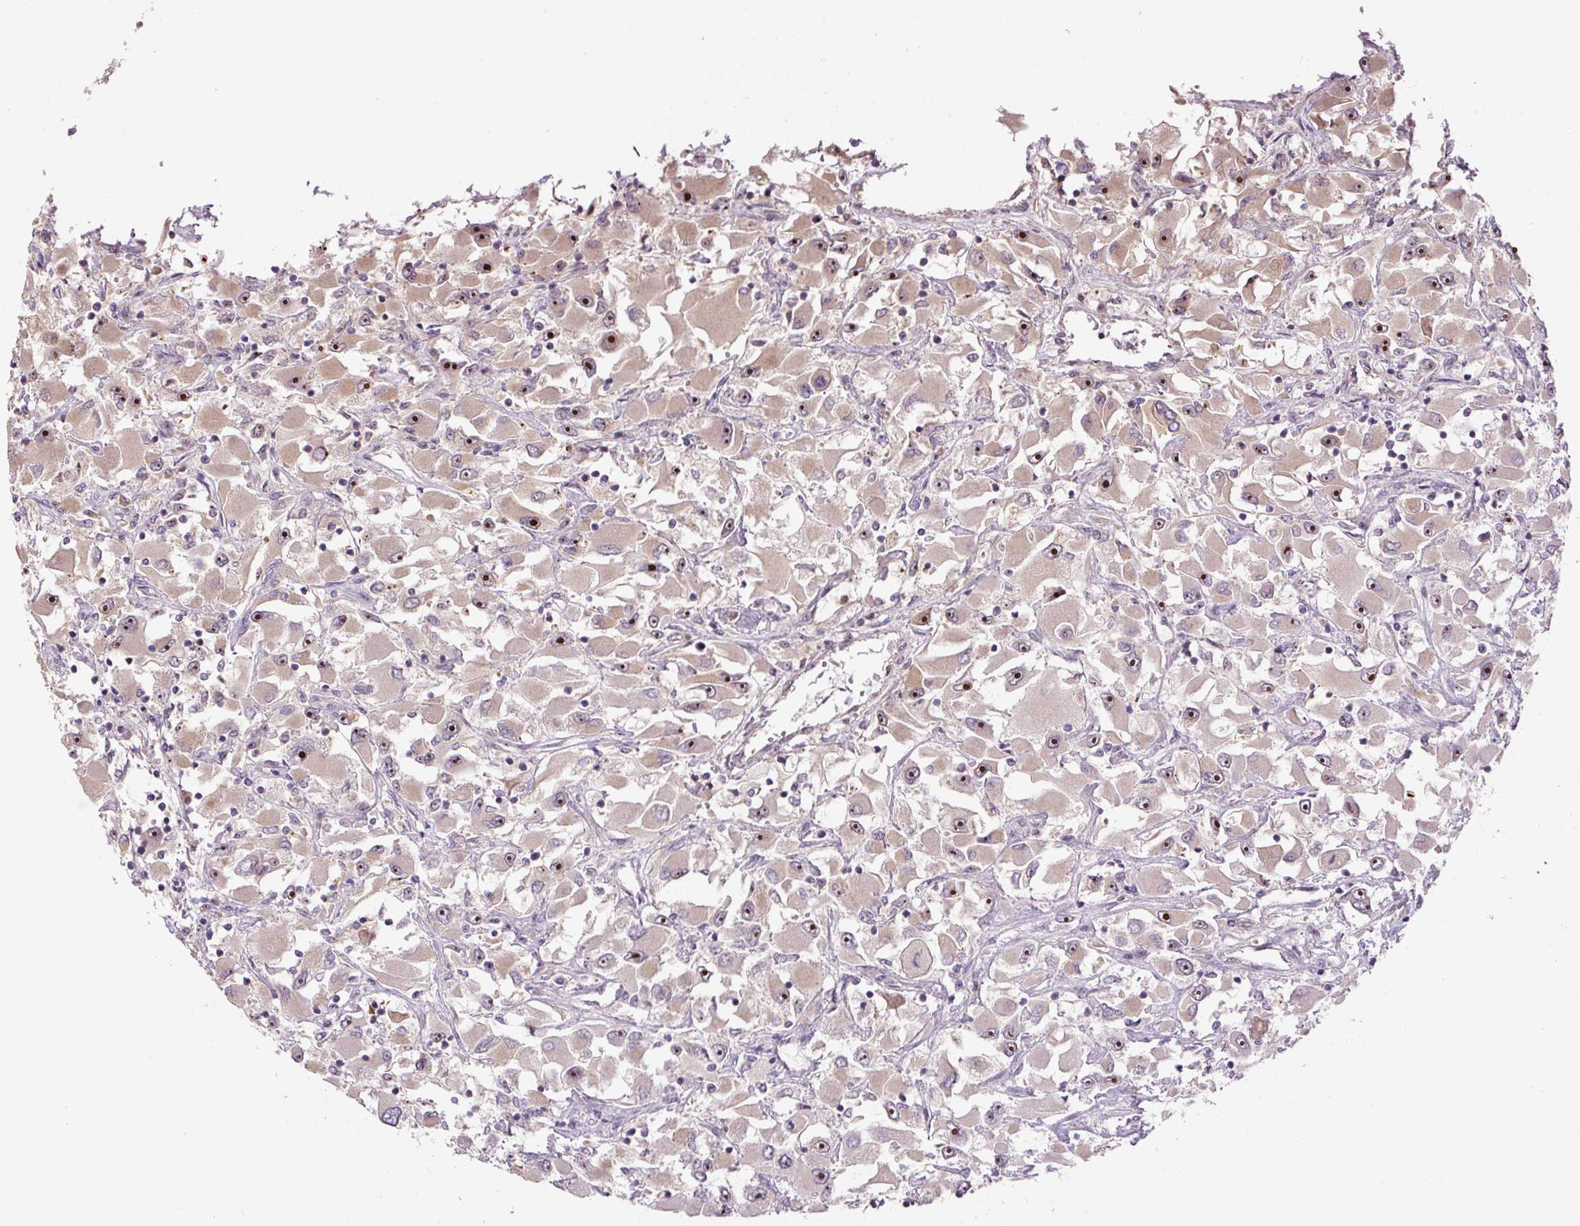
{"staining": {"intensity": "moderate", "quantity": ">75%", "location": "nuclear"}, "tissue": "renal cancer", "cell_type": "Tumor cells", "image_type": "cancer", "snomed": [{"axis": "morphology", "description": "Adenocarcinoma, NOS"}, {"axis": "topography", "description": "Kidney"}], "caption": "Immunohistochemical staining of human renal cancer reveals moderate nuclear protein staining in about >75% of tumor cells.", "gene": "TMEM151B", "patient": {"sex": "female", "age": 52}}